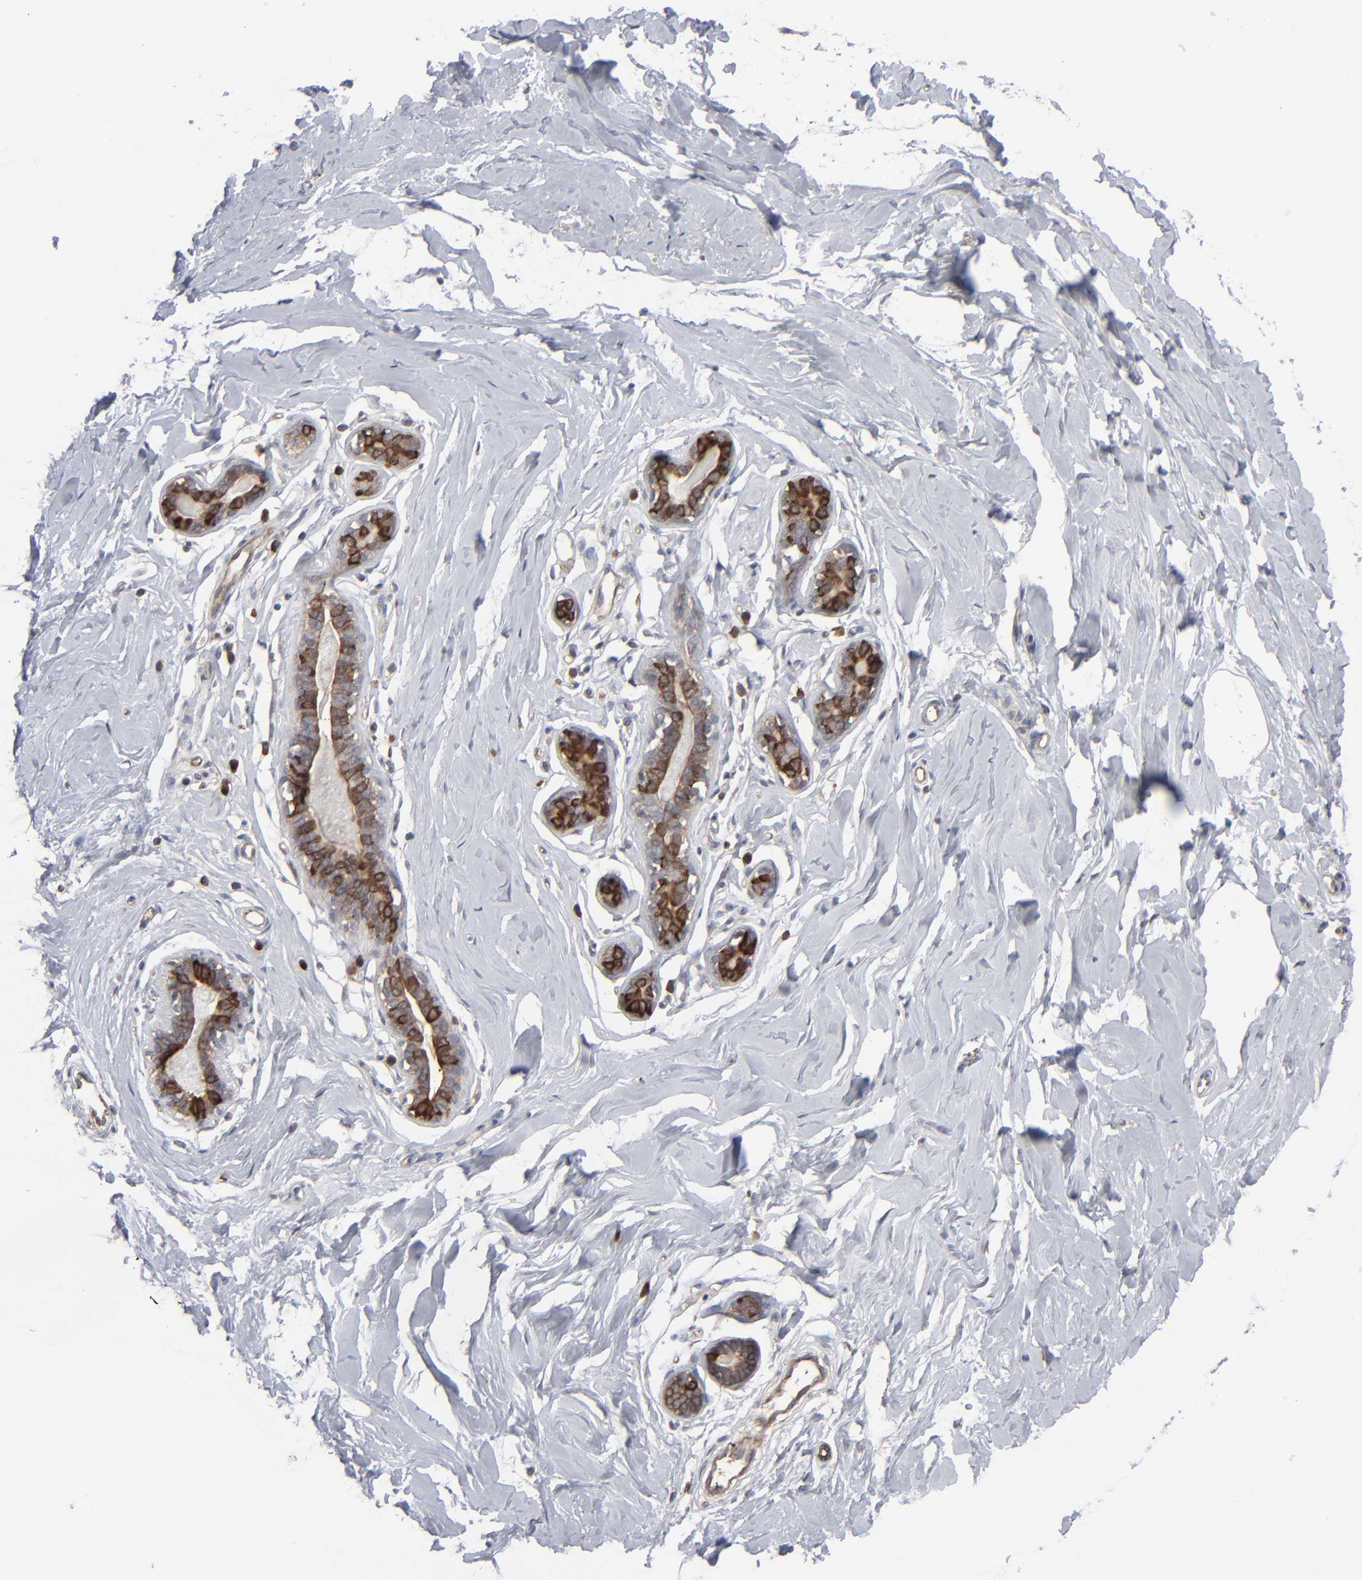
{"staining": {"intensity": "negative", "quantity": "none", "location": "none"}, "tissue": "breast", "cell_type": "Adipocytes", "image_type": "normal", "snomed": [{"axis": "morphology", "description": "Normal tissue, NOS"}, {"axis": "topography", "description": "Breast"}], "caption": "Unremarkable breast was stained to show a protein in brown. There is no significant expression in adipocytes.", "gene": "NME1", "patient": {"sex": "female", "age": 23}}